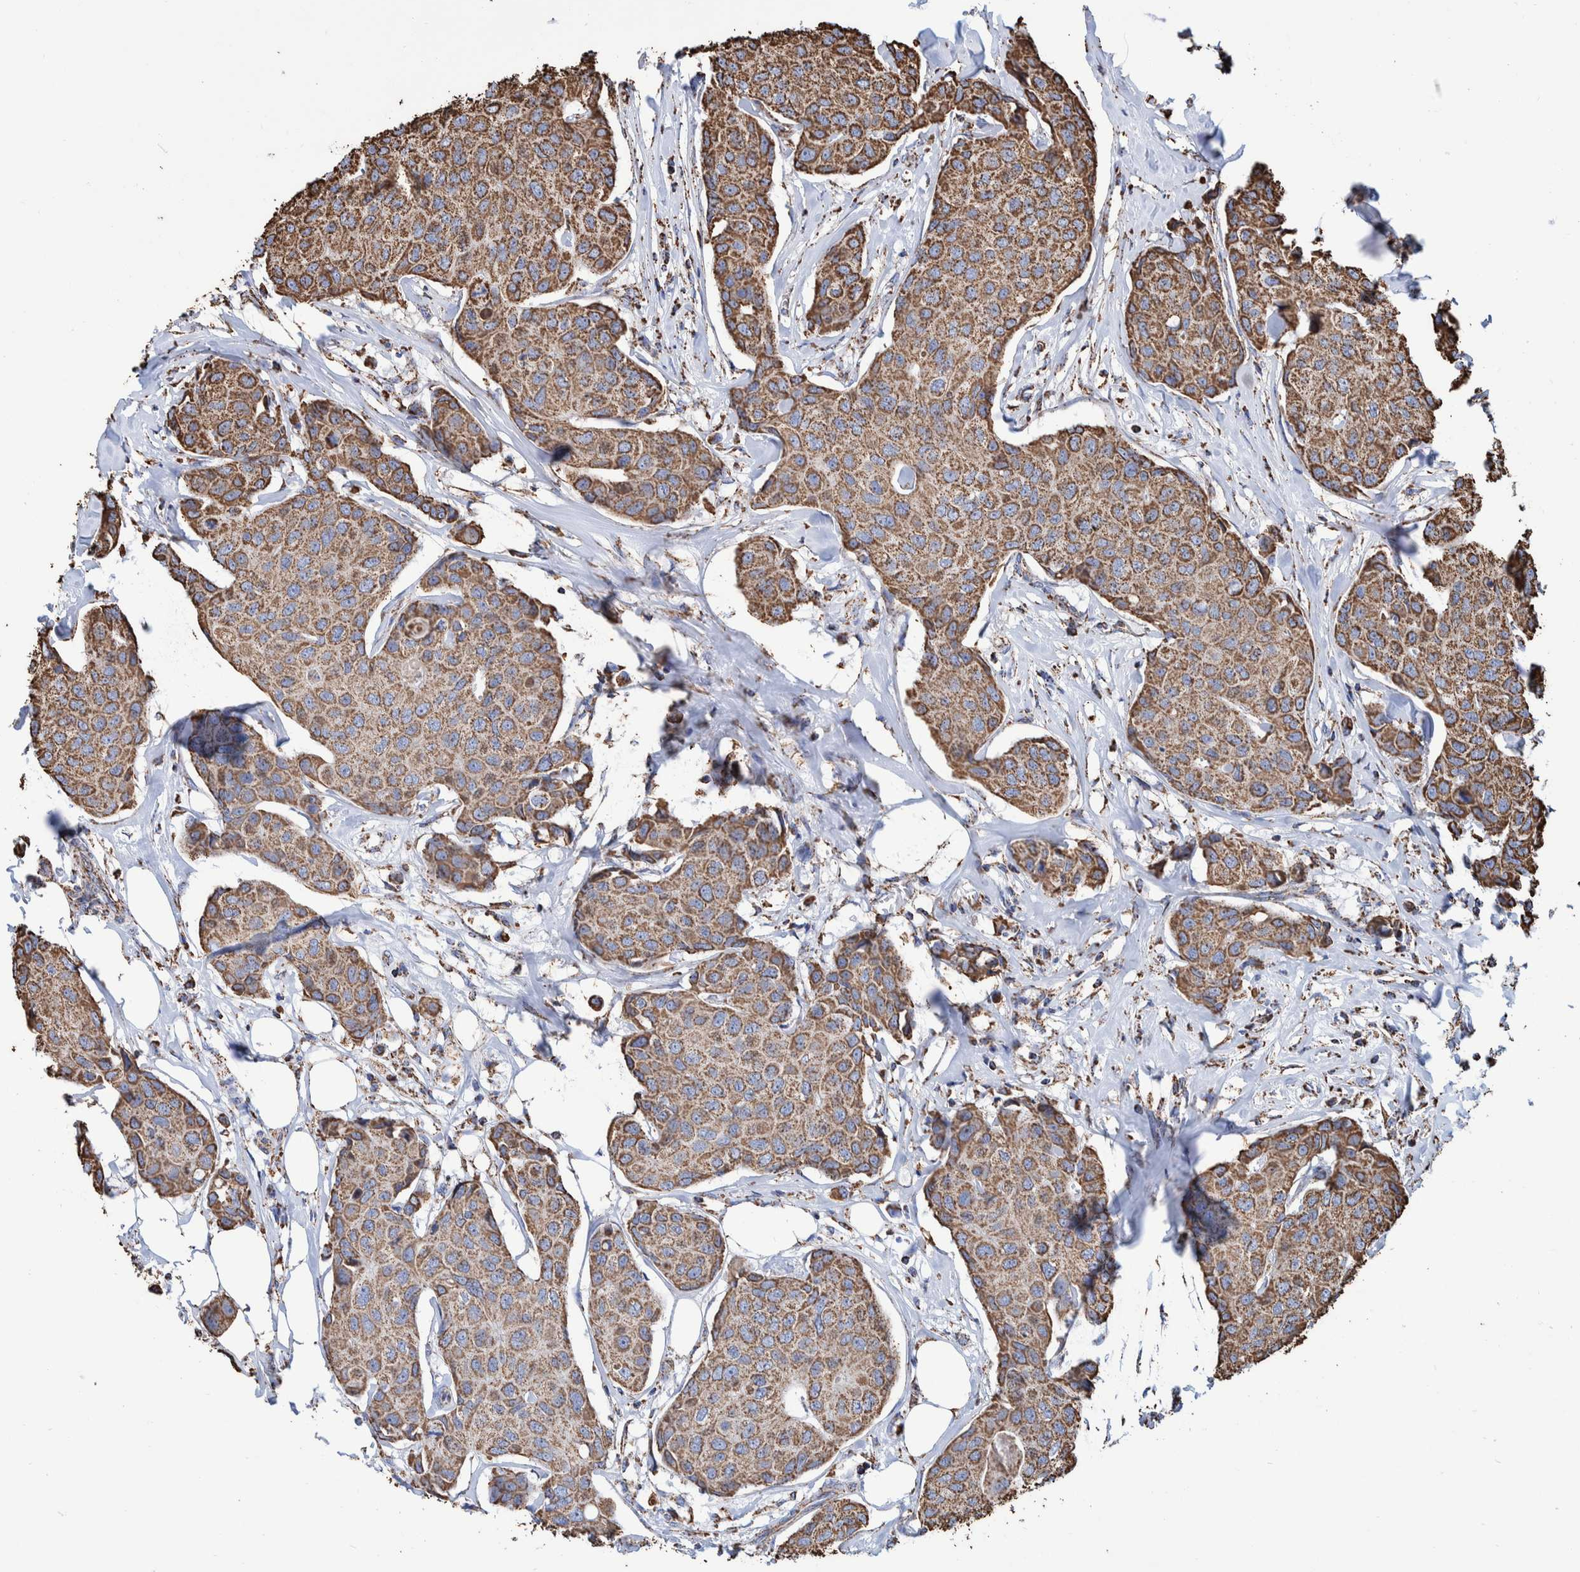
{"staining": {"intensity": "moderate", "quantity": ">75%", "location": "cytoplasmic/membranous"}, "tissue": "breast cancer", "cell_type": "Tumor cells", "image_type": "cancer", "snomed": [{"axis": "morphology", "description": "Duct carcinoma"}, {"axis": "topography", "description": "Breast"}], "caption": "About >75% of tumor cells in human intraductal carcinoma (breast) exhibit moderate cytoplasmic/membranous protein expression as visualized by brown immunohistochemical staining.", "gene": "VPS26C", "patient": {"sex": "female", "age": 80}}